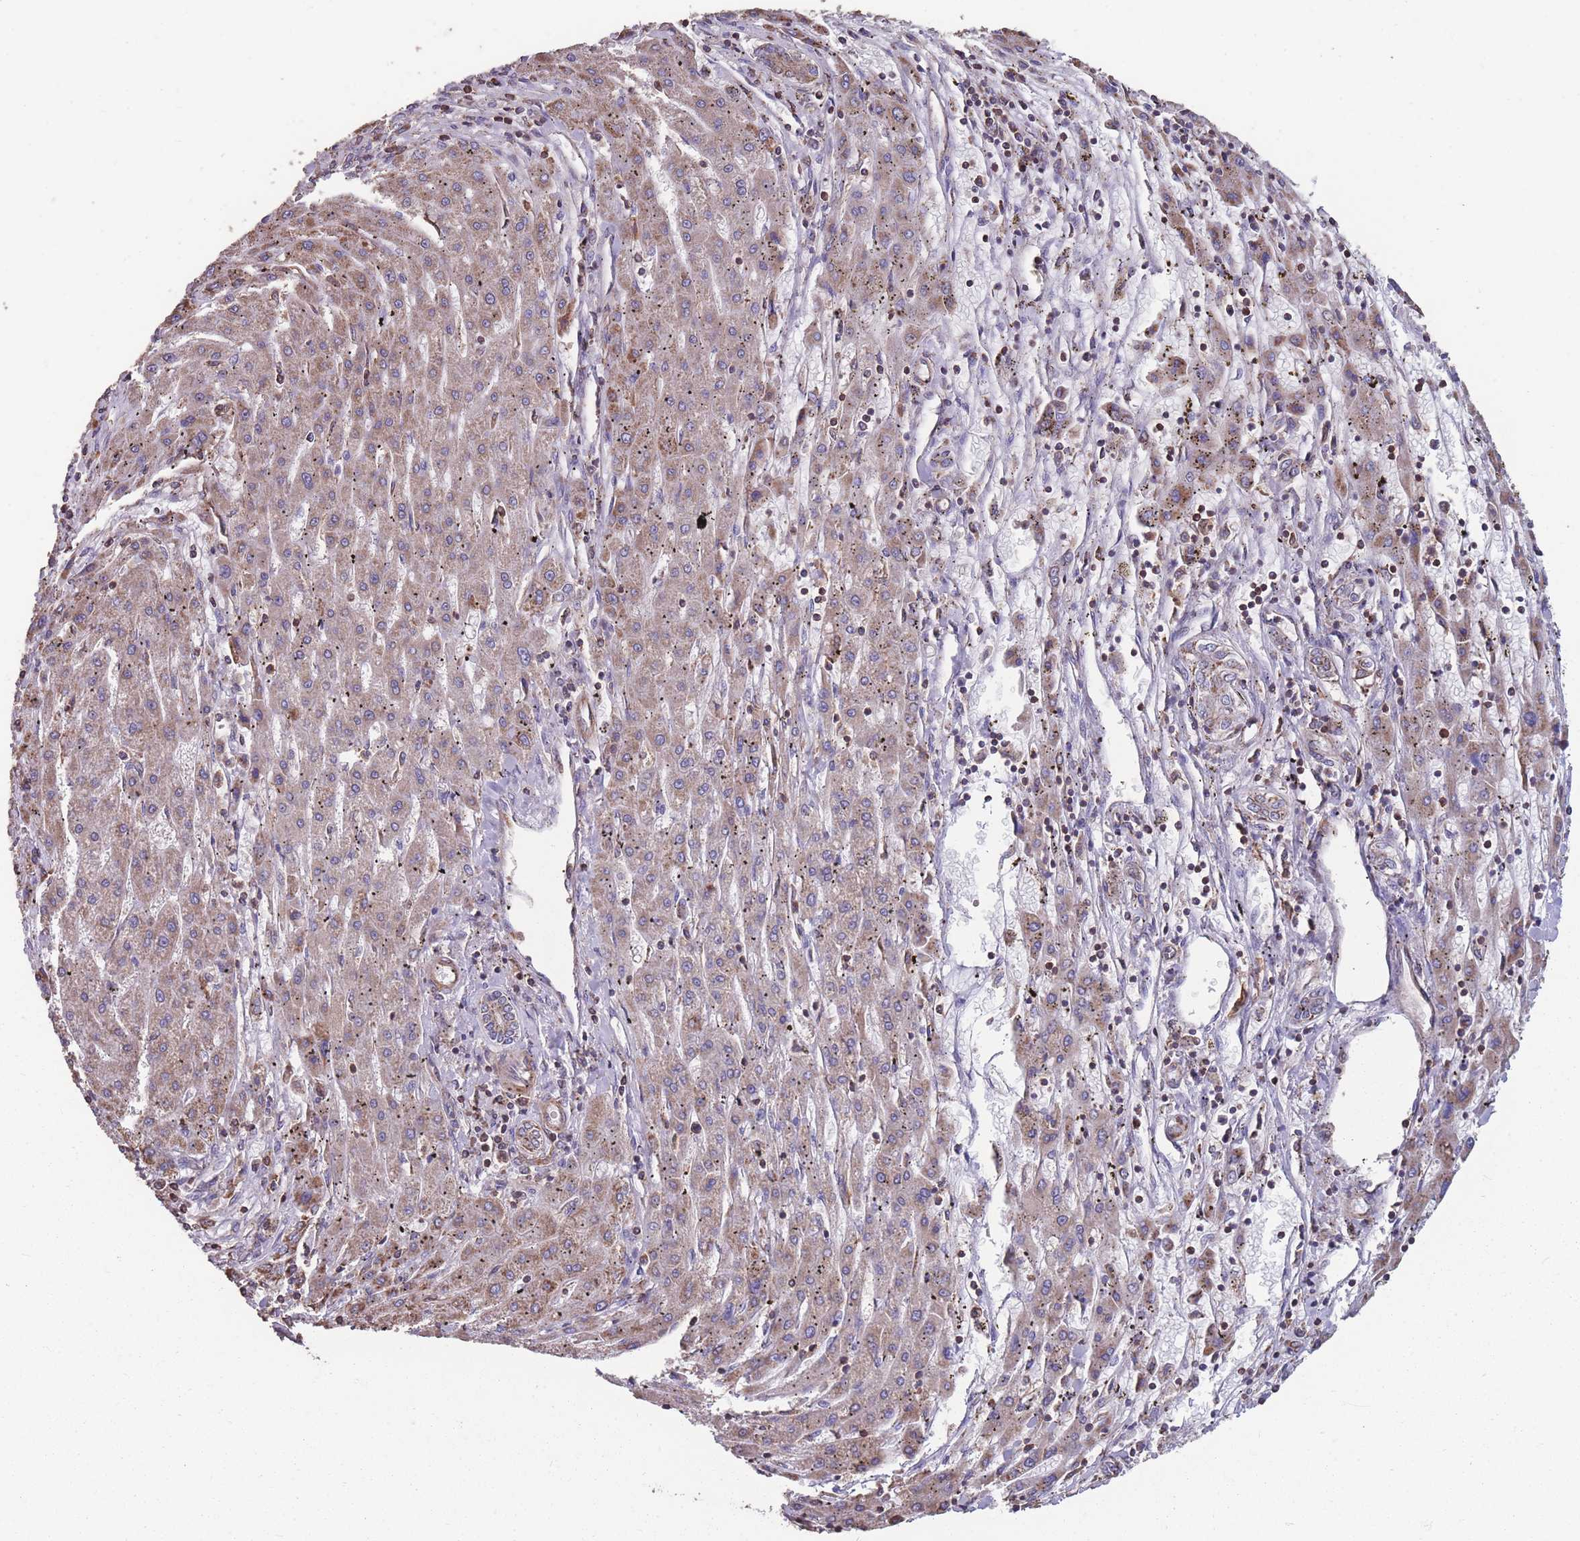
{"staining": {"intensity": "moderate", "quantity": "25%-75%", "location": "cytoplasmic/membranous"}, "tissue": "liver cancer", "cell_type": "Tumor cells", "image_type": "cancer", "snomed": [{"axis": "morphology", "description": "Carcinoma, Hepatocellular, NOS"}, {"axis": "topography", "description": "Liver"}], "caption": "The image exhibits immunohistochemical staining of liver cancer. There is moderate cytoplasmic/membranous positivity is appreciated in about 25%-75% of tumor cells. (DAB IHC with brightfield microscopy, high magnification).", "gene": "NUDT21", "patient": {"sex": "male", "age": 72}}